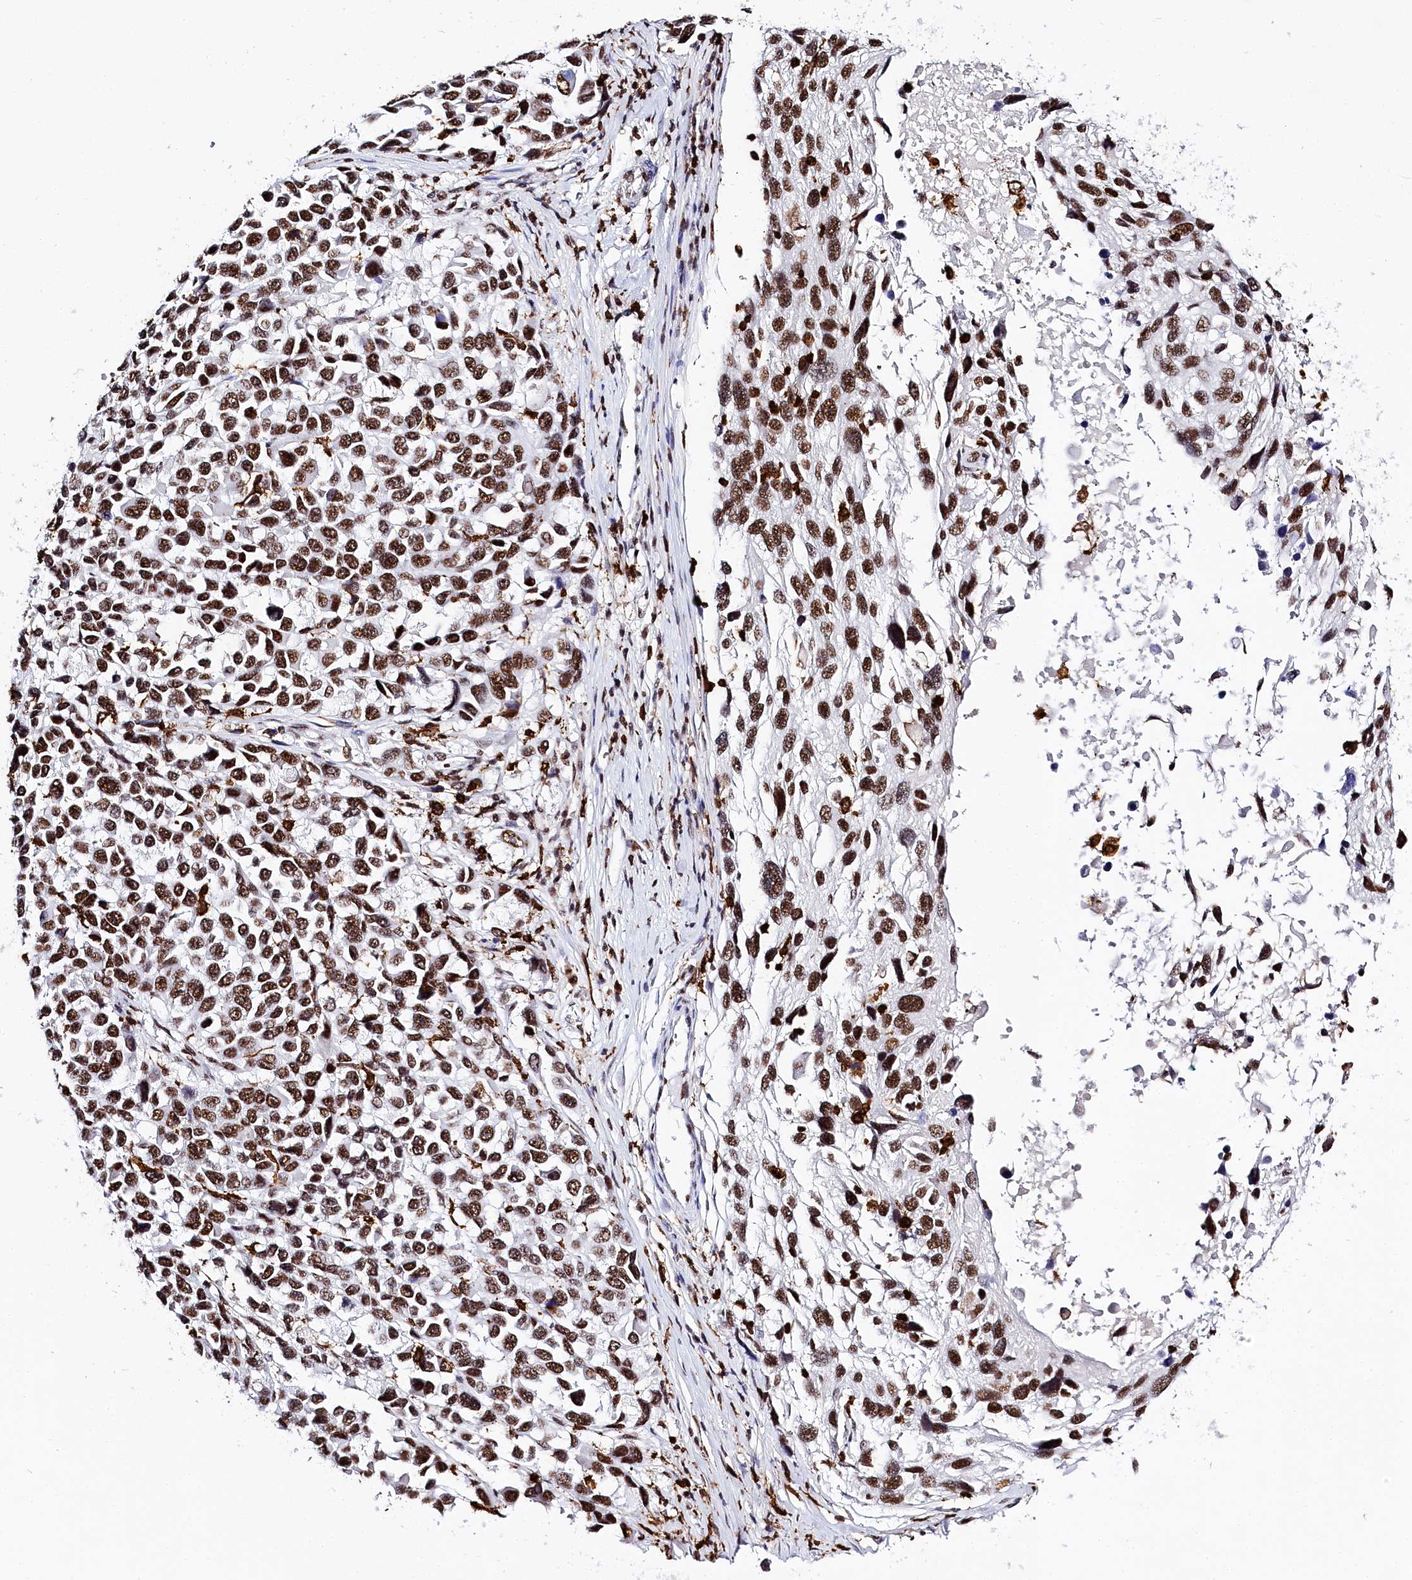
{"staining": {"intensity": "moderate", "quantity": ">75%", "location": "nuclear"}, "tissue": "melanoma", "cell_type": "Tumor cells", "image_type": "cancer", "snomed": [{"axis": "morphology", "description": "Malignant melanoma, NOS"}, {"axis": "topography", "description": "Skin"}], "caption": "Melanoma stained with a brown dye demonstrates moderate nuclear positive expression in about >75% of tumor cells.", "gene": "BARD1", "patient": {"sex": "male", "age": 53}}